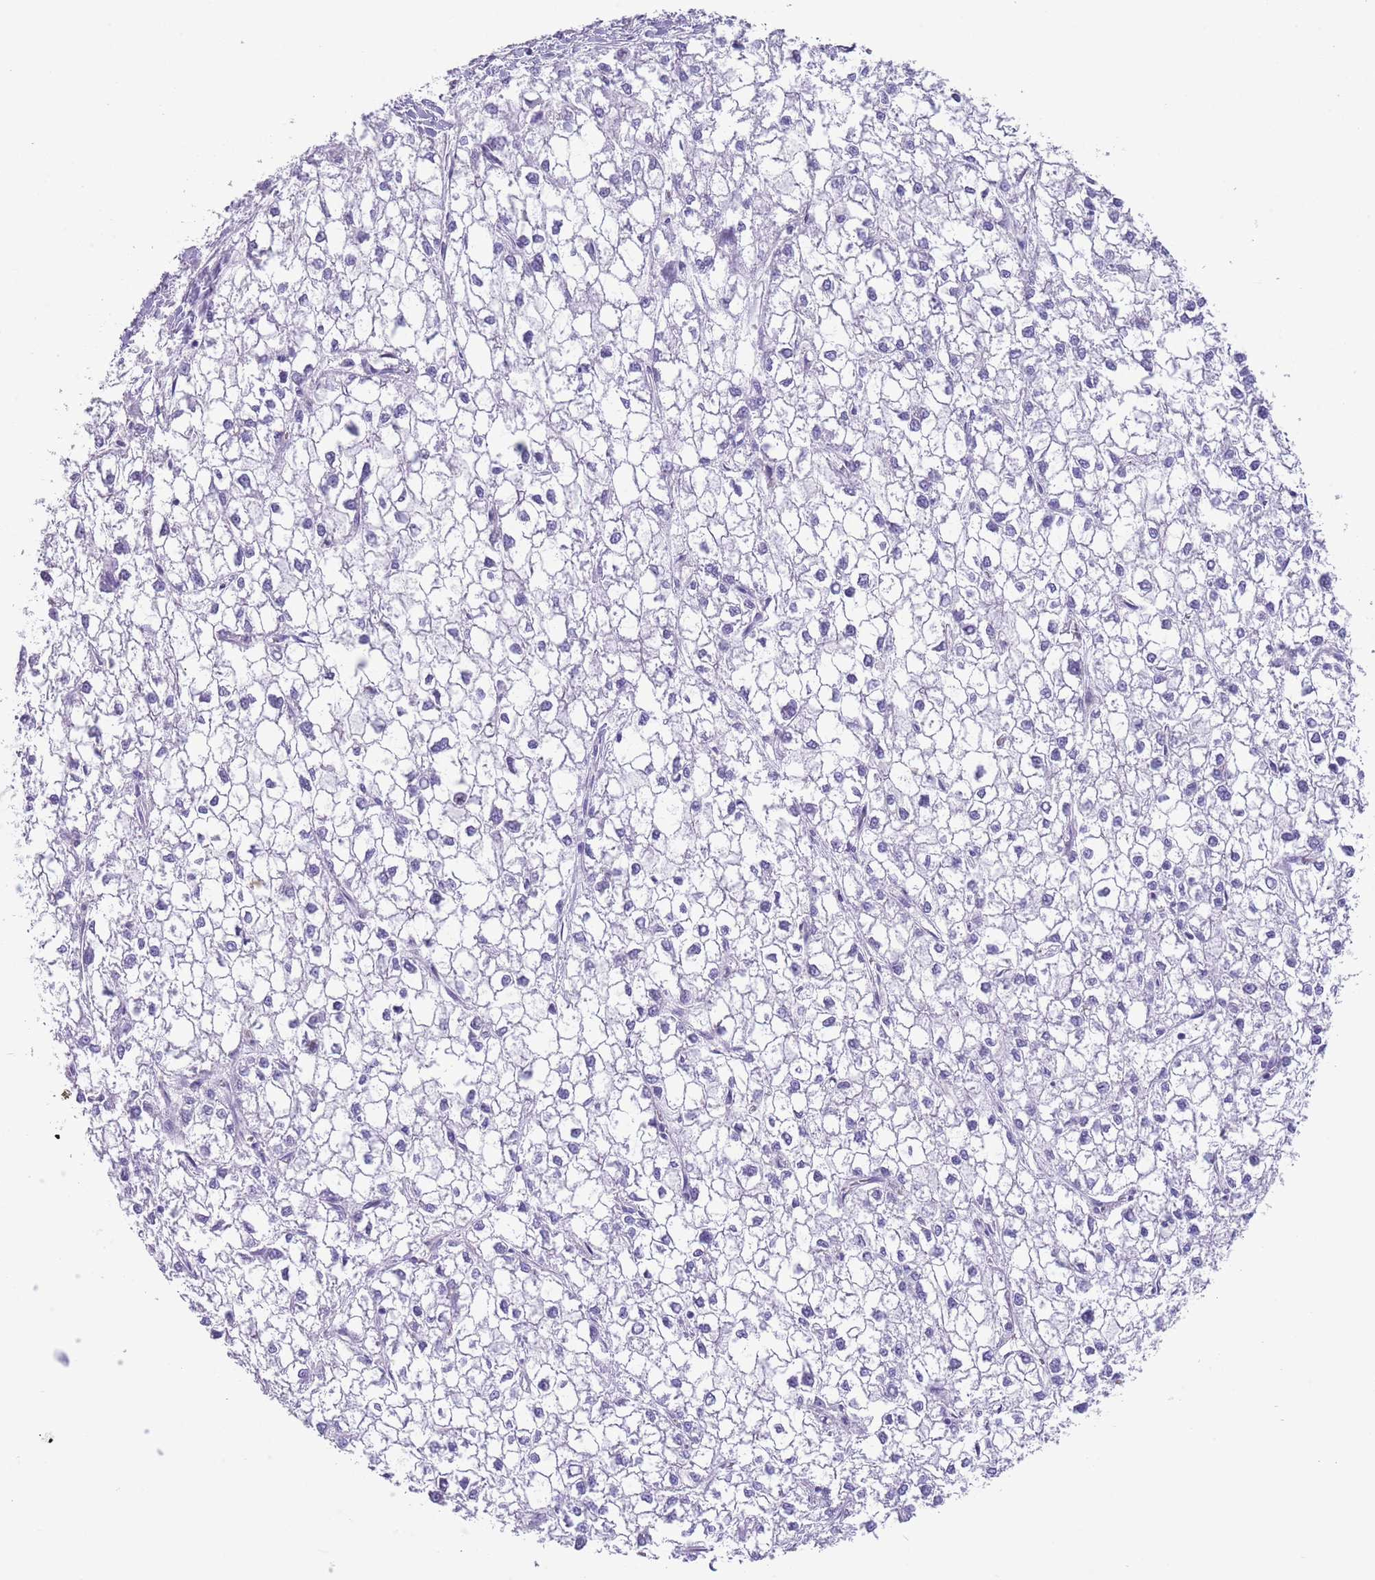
{"staining": {"intensity": "negative", "quantity": "none", "location": "none"}, "tissue": "liver cancer", "cell_type": "Tumor cells", "image_type": "cancer", "snomed": [{"axis": "morphology", "description": "Carcinoma, Hepatocellular, NOS"}, {"axis": "topography", "description": "Liver"}], "caption": "Immunohistochemical staining of hepatocellular carcinoma (liver) reveals no significant expression in tumor cells. The staining was performed using DAB (3,3'-diaminobenzidine) to visualize the protein expression in brown, while the nuclei were stained in blue with hematoxylin (Magnification: 20x).", "gene": "TSGA13", "patient": {"sex": "female", "age": 43}}